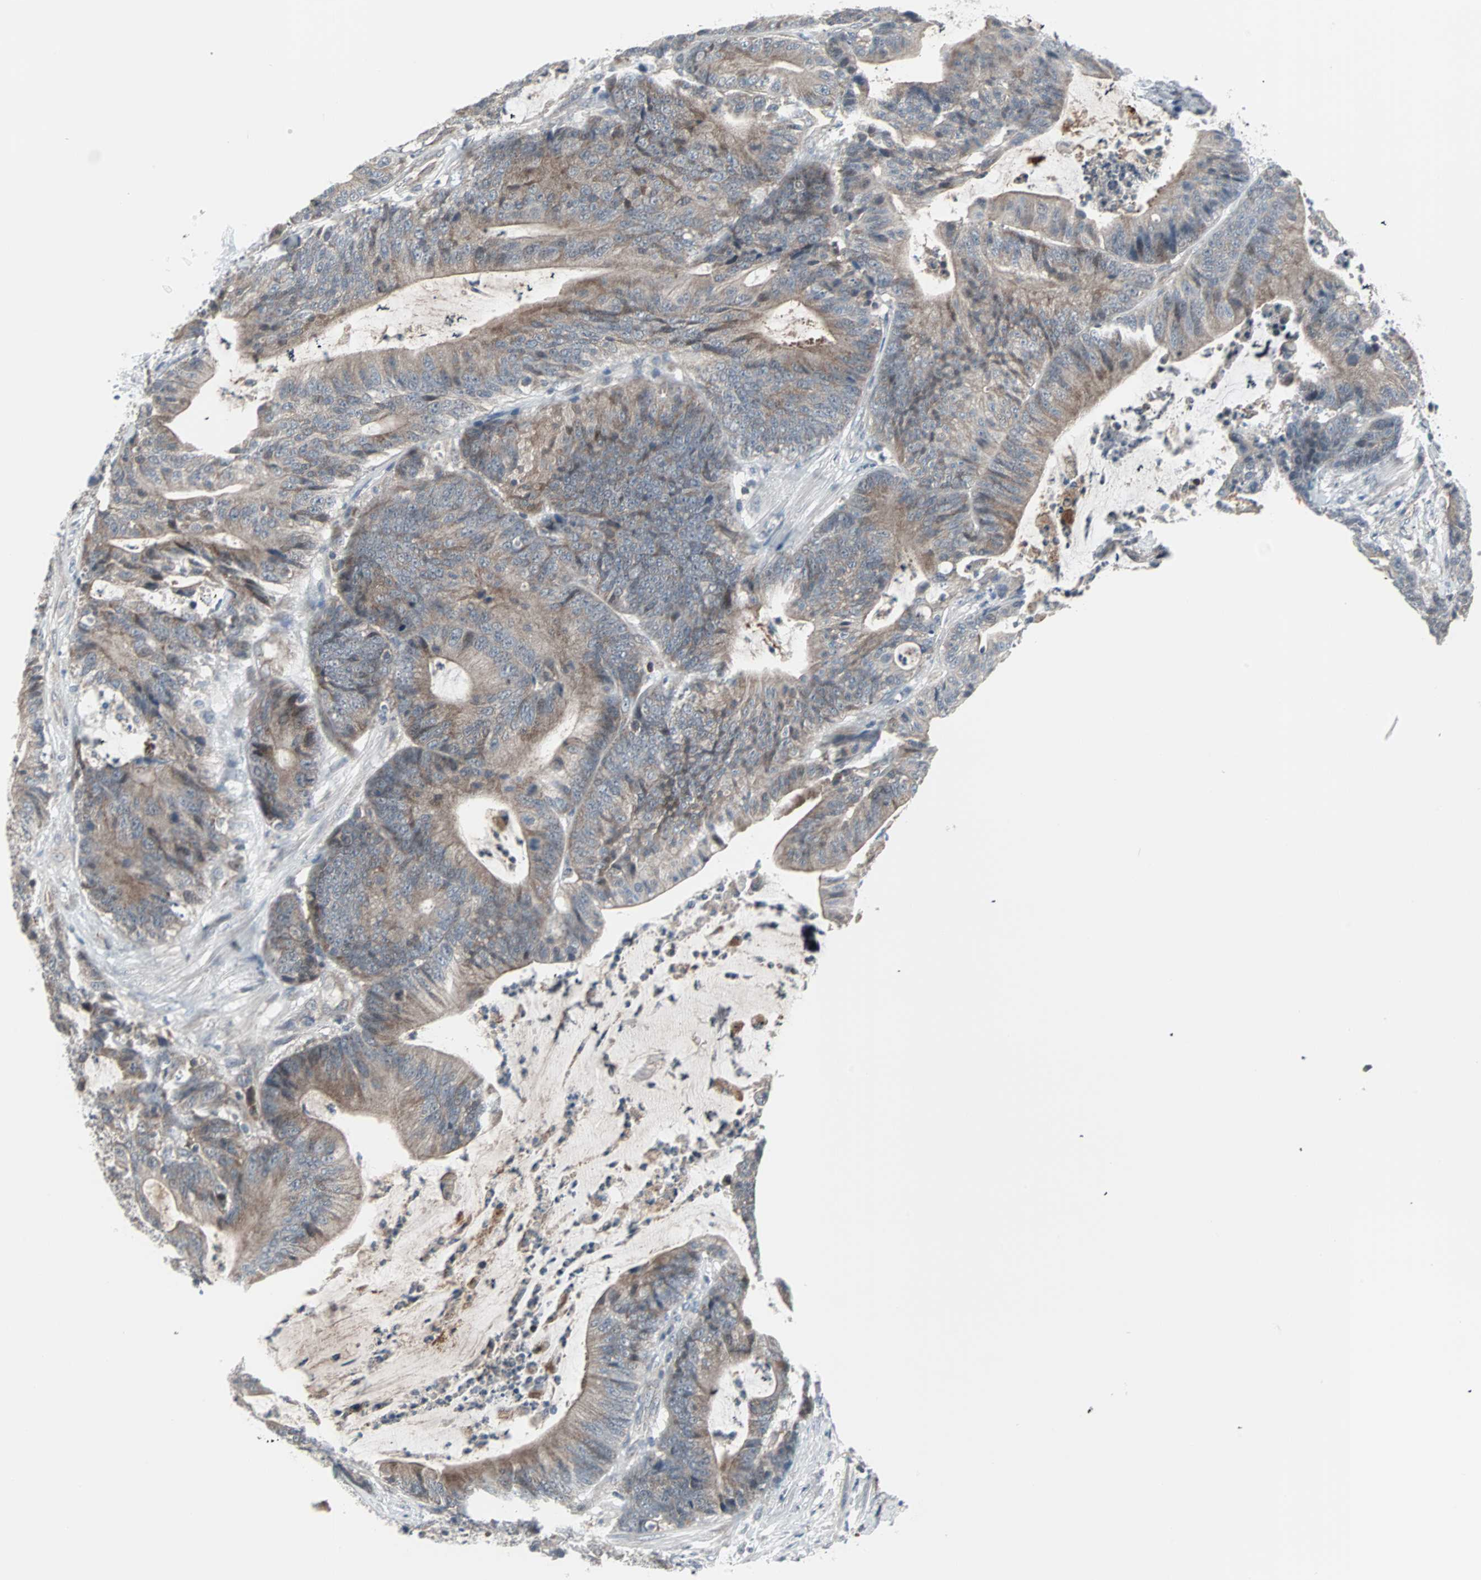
{"staining": {"intensity": "weak", "quantity": "25%-75%", "location": "cytoplasmic/membranous"}, "tissue": "colorectal cancer", "cell_type": "Tumor cells", "image_type": "cancer", "snomed": [{"axis": "morphology", "description": "Adenocarcinoma, NOS"}, {"axis": "topography", "description": "Colon"}], "caption": "Adenocarcinoma (colorectal) tissue exhibits weak cytoplasmic/membranous expression in about 25%-75% of tumor cells, visualized by immunohistochemistry.", "gene": "CASP3", "patient": {"sex": "female", "age": 84}}